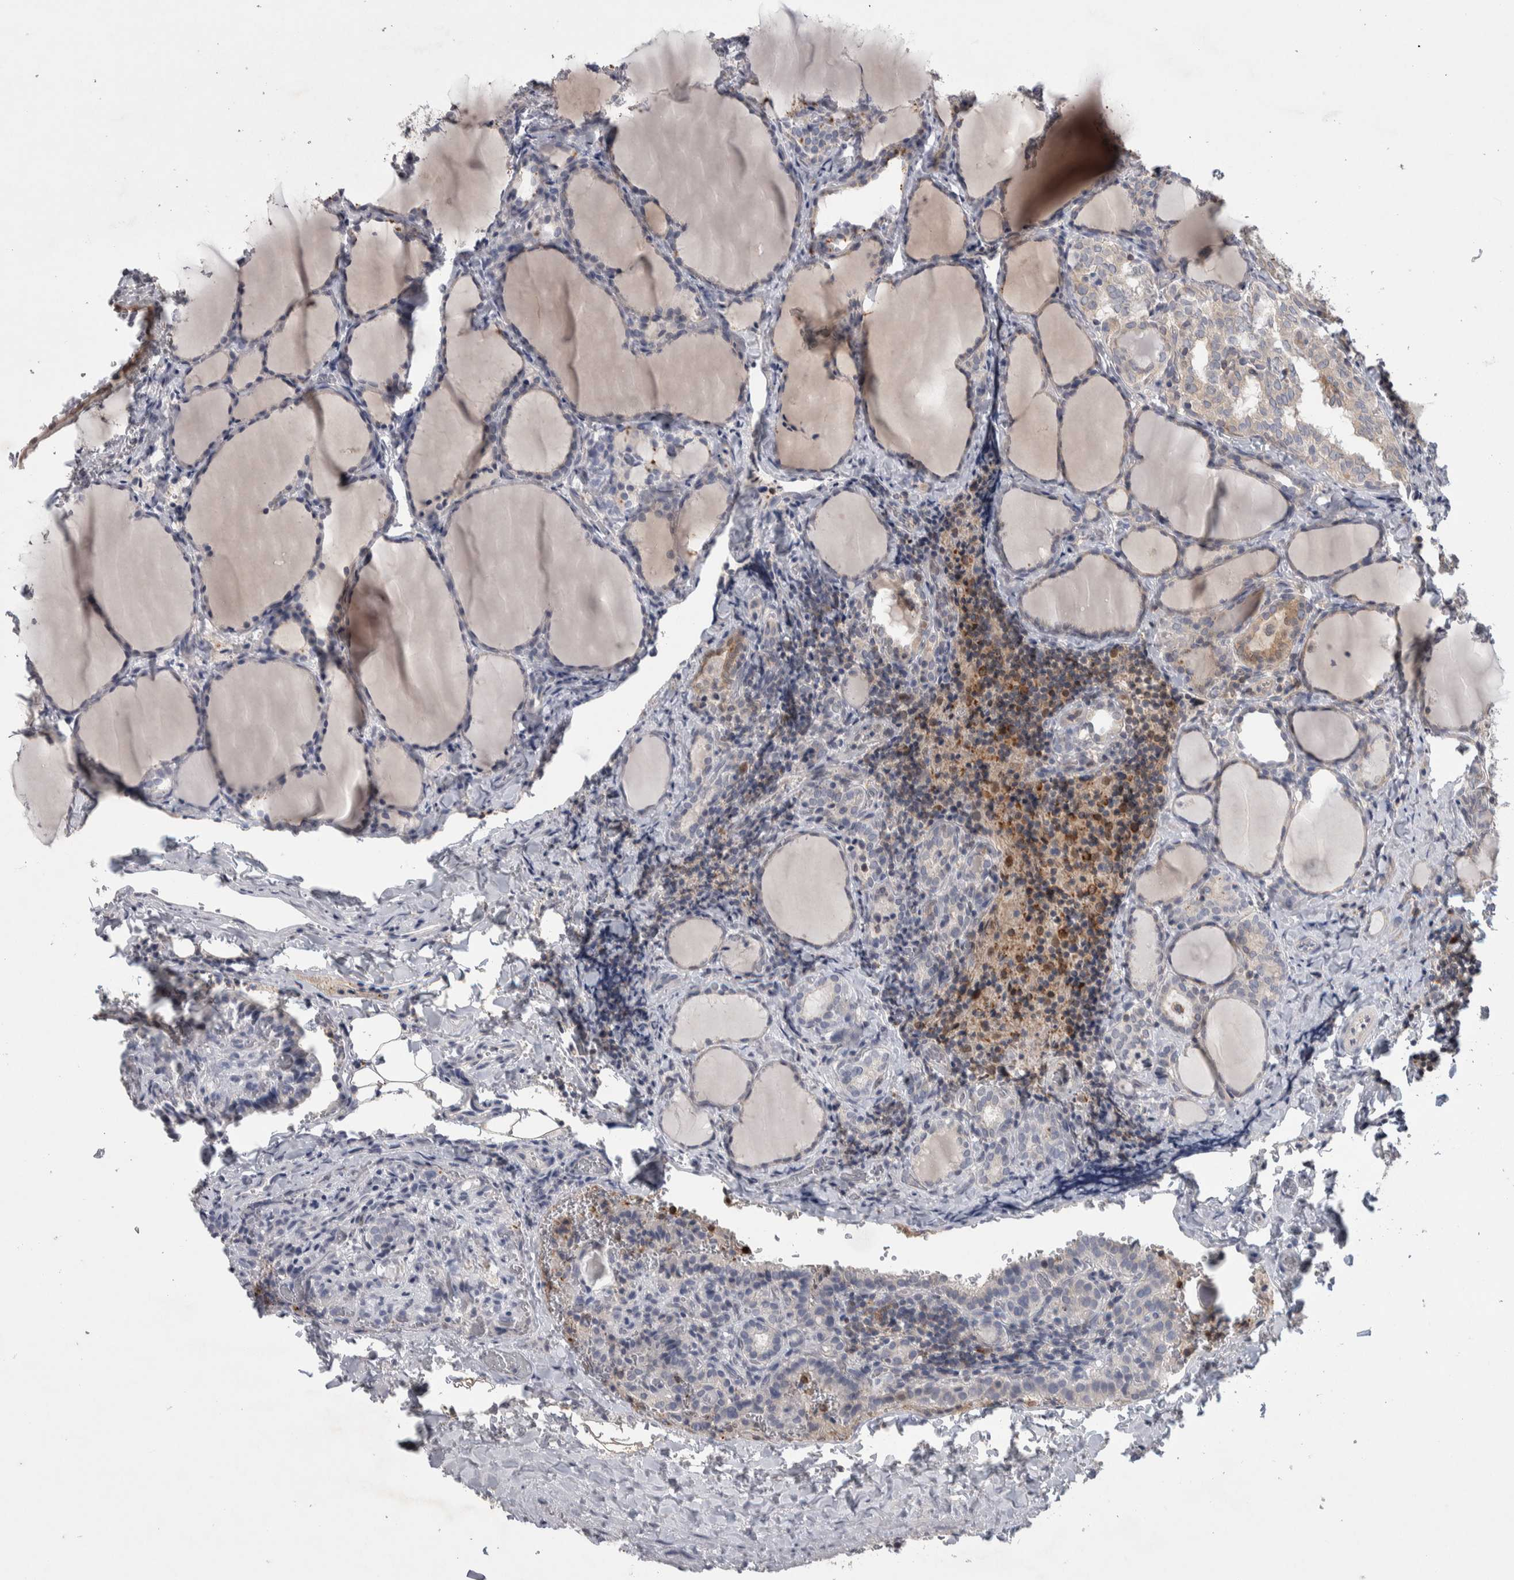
{"staining": {"intensity": "moderate", "quantity": "25%-75%", "location": "cytoplasmic/membranous"}, "tissue": "thyroid cancer", "cell_type": "Tumor cells", "image_type": "cancer", "snomed": [{"axis": "morphology", "description": "Normal tissue, NOS"}, {"axis": "morphology", "description": "Papillary adenocarcinoma, NOS"}, {"axis": "topography", "description": "Thyroid gland"}], "caption": "Tumor cells demonstrate medium levels of moderate cytoplasmic/membranous staining in about 25%-75% of cells in papillary adenocarcinoma (thyroid).", "gene": "NFKB2", "patient": {"sex": "female", "age": 30}}